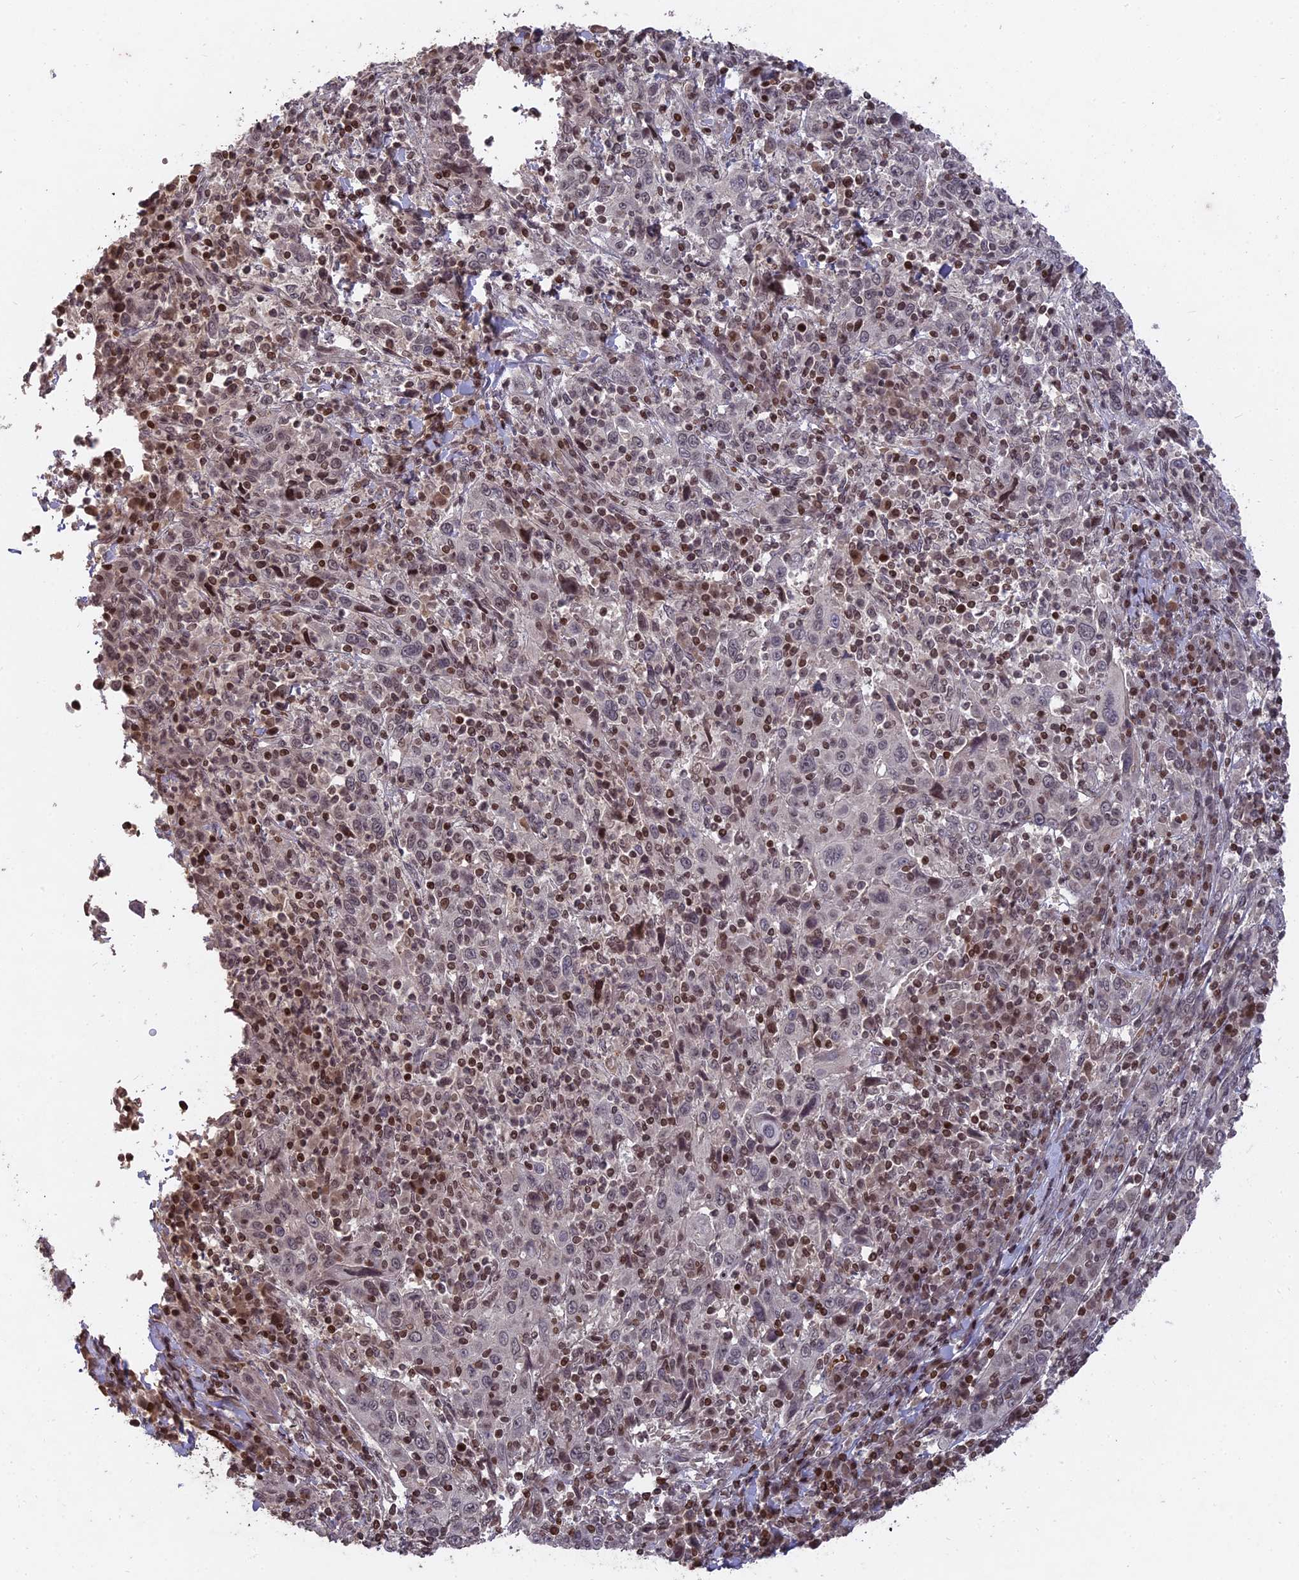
{"staining": {"intensity": "moderate", "quantity": "<25%", "location": "nuclear"}, "tissue": "cervical cancer", "cell_type": "Tumor cells", "image_type": "cancer", "snomed": [{"axis": "morphology", "description": "Squamous cell carcinoma, NOS"}, {"axis": "topography", "description": "Cervix"}], "caption": "Squamous cell carcinoma (cervical) stained with a protein marker demonstrates moderate staining in tumor cells.", "gene": "NR1H3", "patient": {"sex": "female", "age": 46}}